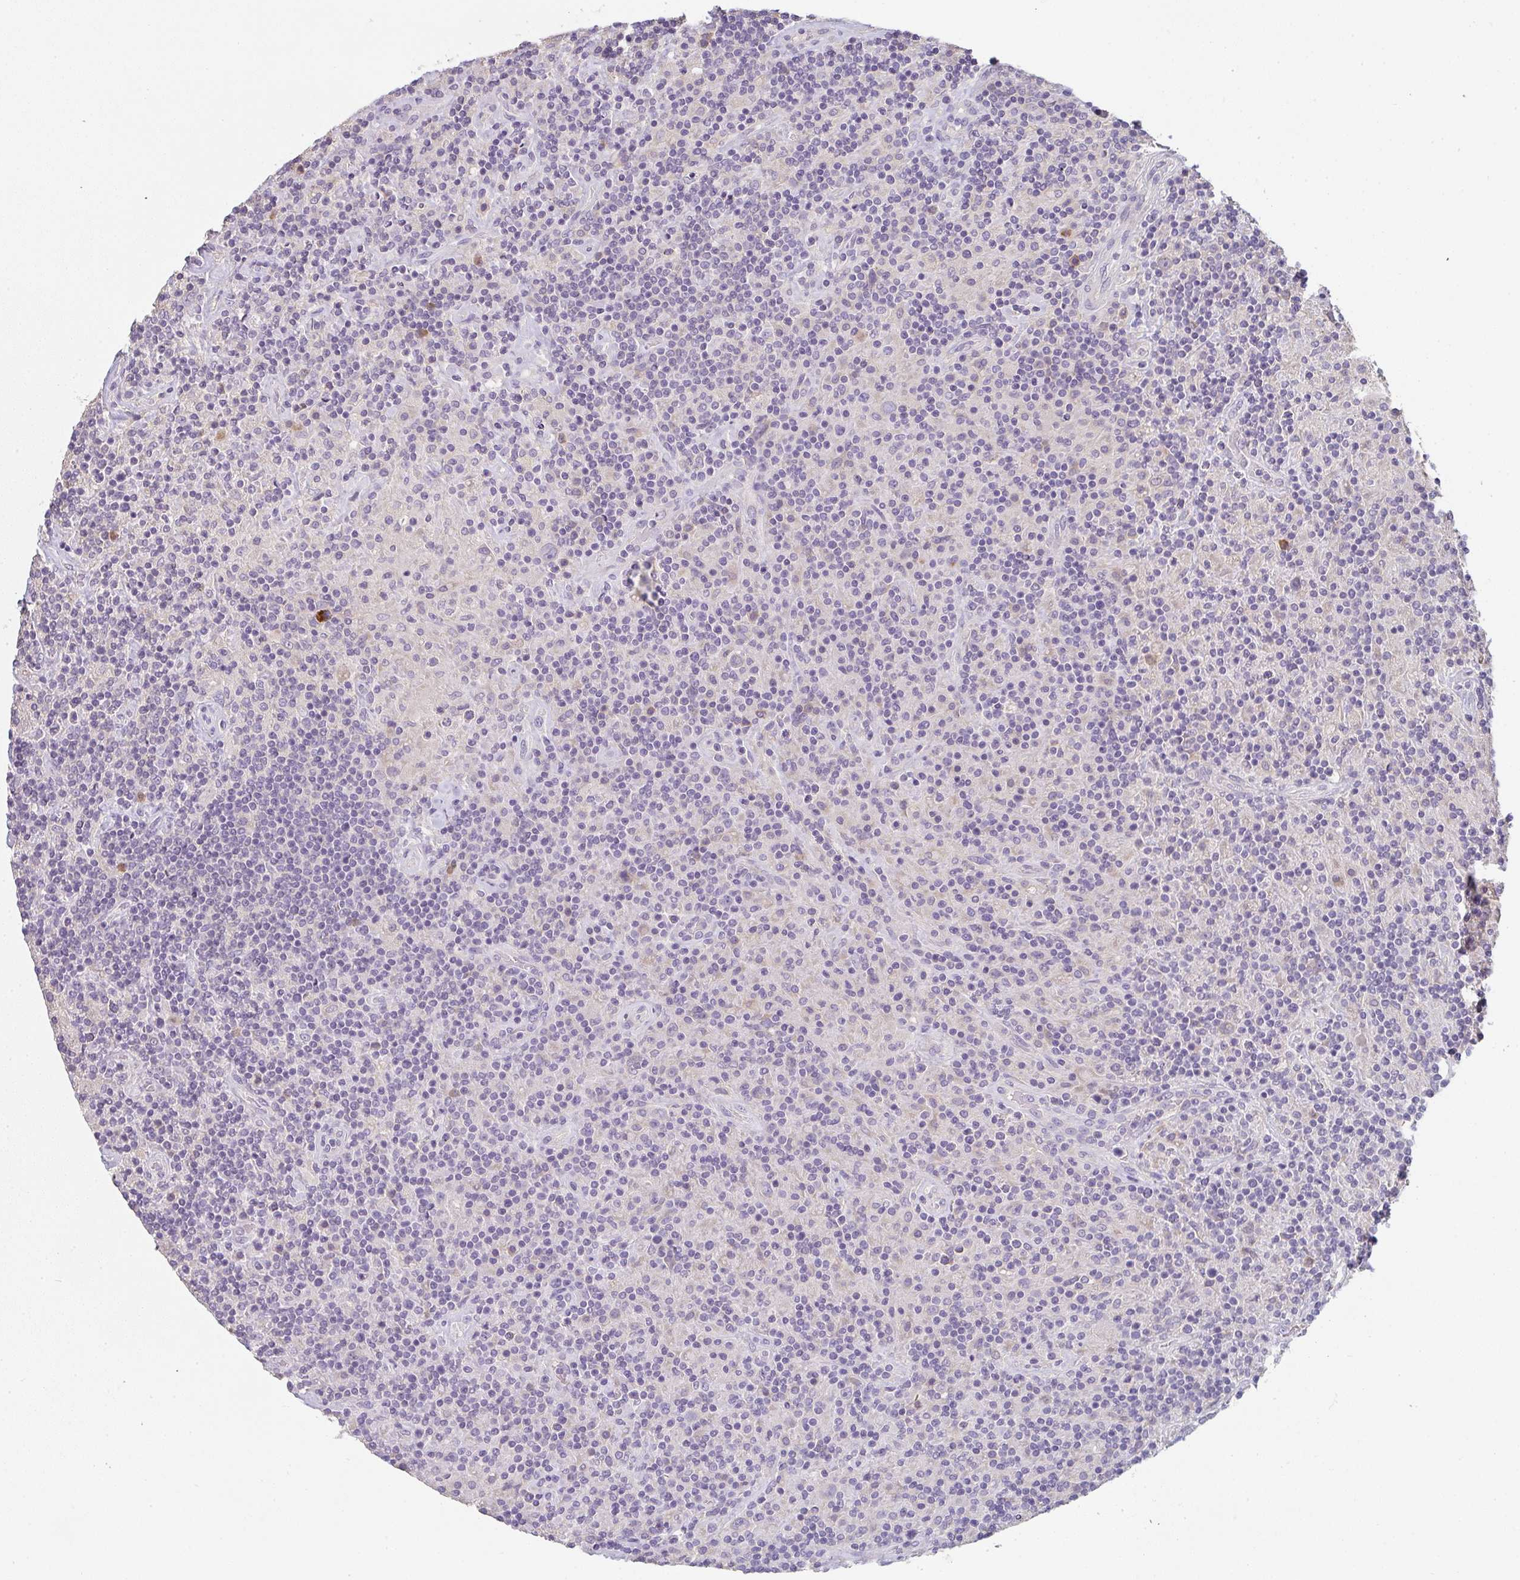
{"staining": {"intensity": "negative", "quantity": "none", "location": "none"}, "tissue": "lymphoma", "cell_type": "Tumor cells", "image_type": "cancer", "snomed": [{"axis": "morphology", "description": "Hodgkin's disease, NOS"}, {"axis": "topography", "description": "Lymph node"}], "caption": "IHC histopathology image of lymphoma stained for a protein (brown), which reveals no positivity in tumor cells.", "gene": "ZNF215", "patient": {"sex": "male", "age": 70}}